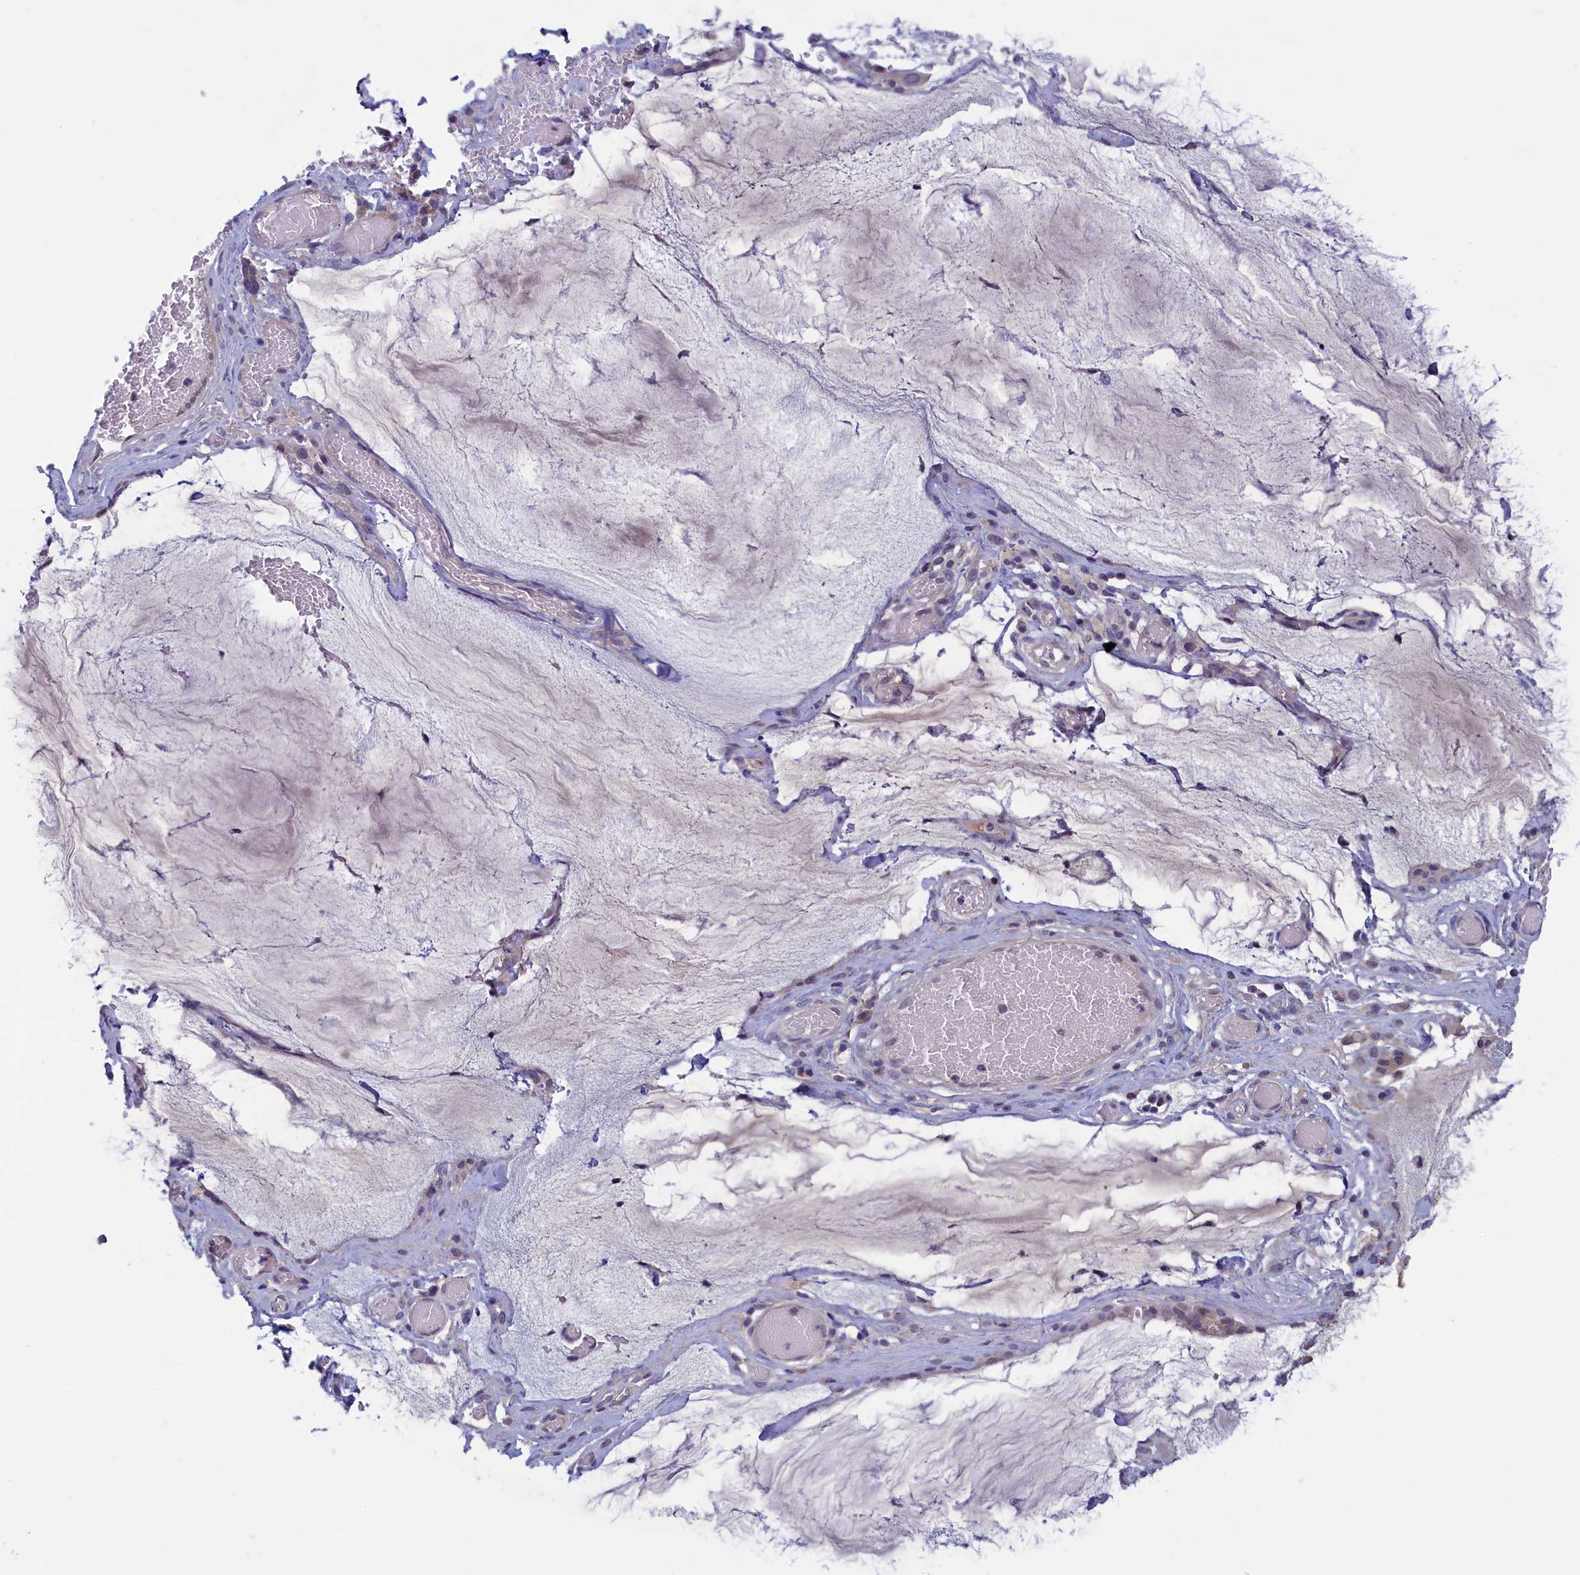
{"staining": {"intensity": "weak", "quantity": "<25%", "location": "cytoplasmic/membranous"}, "tissue": "ovarian cancer", "cell_type": "Tumor cells", "image_type": "cancer", "snomed": [{"axis": "morphology", "description": "Cystadenocarcinoma, mucinous, NOS"}, {"axis": "topography", "description": "Ovary"}], "caption": "High magnification brightfield microscopy of ovarian cancer (mucinous cystadenocarcinoma) stained with DAB (brown) and counterstained with hematoxylin (blue): tumor cells show no significant expression.", "gene": "NUBP1", "patient": {"sex": "female", "age": 73}}